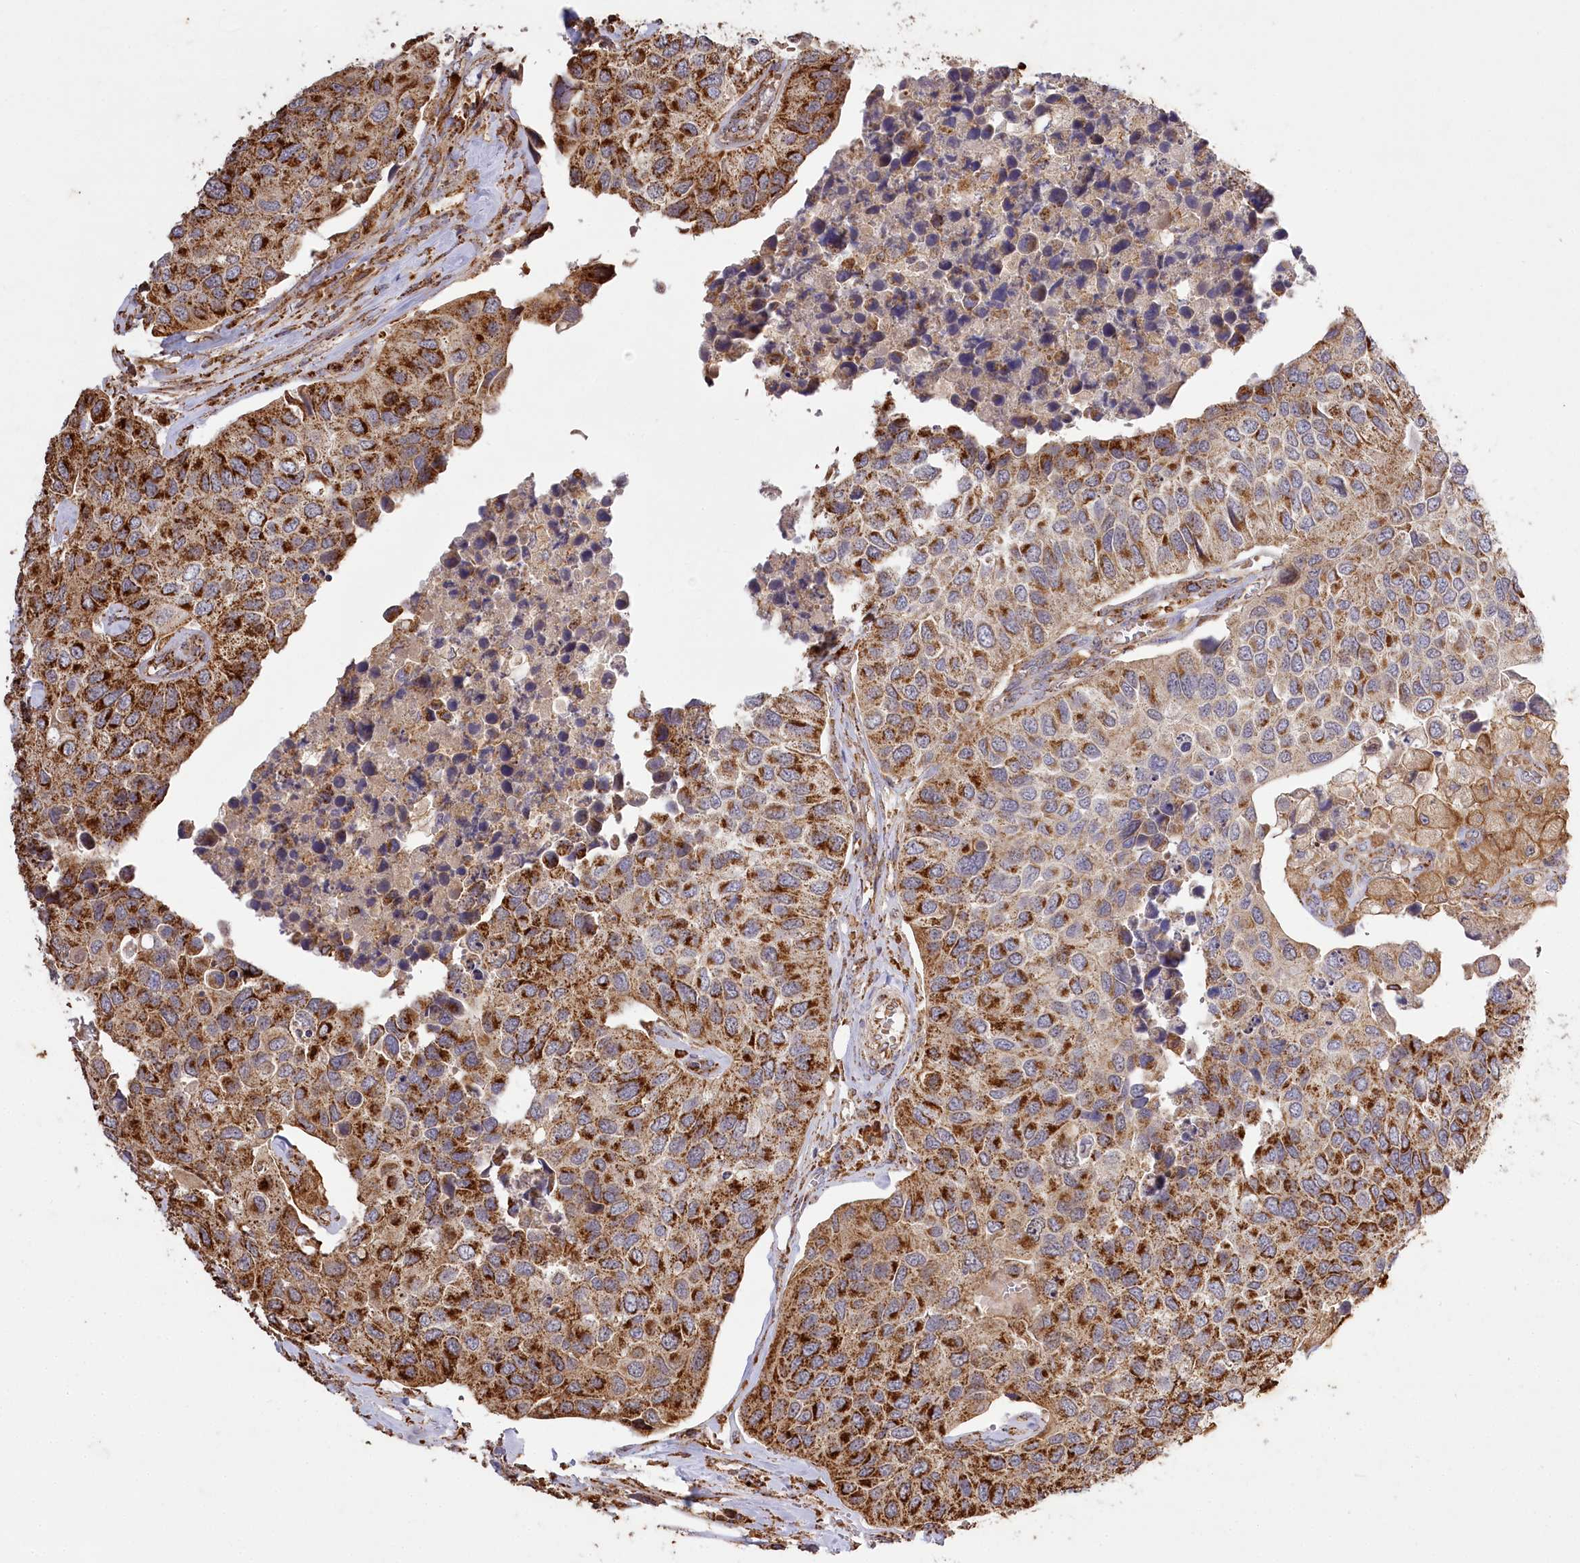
{"staining": {"intensity": "strong", "quantity": ">75%", "location": "cytoplasmic/membranous"}, "tissue": "urothelial cancer", "cell_type": "Tumor cells", "image_type": "cancer", "snomed": [{"axis": "morphology", "description": "Urothelial carcinoma, High grade"}, {"axis": "topography", "description": "Urinary bladder"}], "caption": "High-grade urothelial carcinoma stained for a protein reveals strong cytoplasmic/membranous positivity in tumor cells. The protein is shown in brown color, while the nuclei are stained blue.", "gene": "CARD19", "patient": {"sex": "male", "age": 74}}